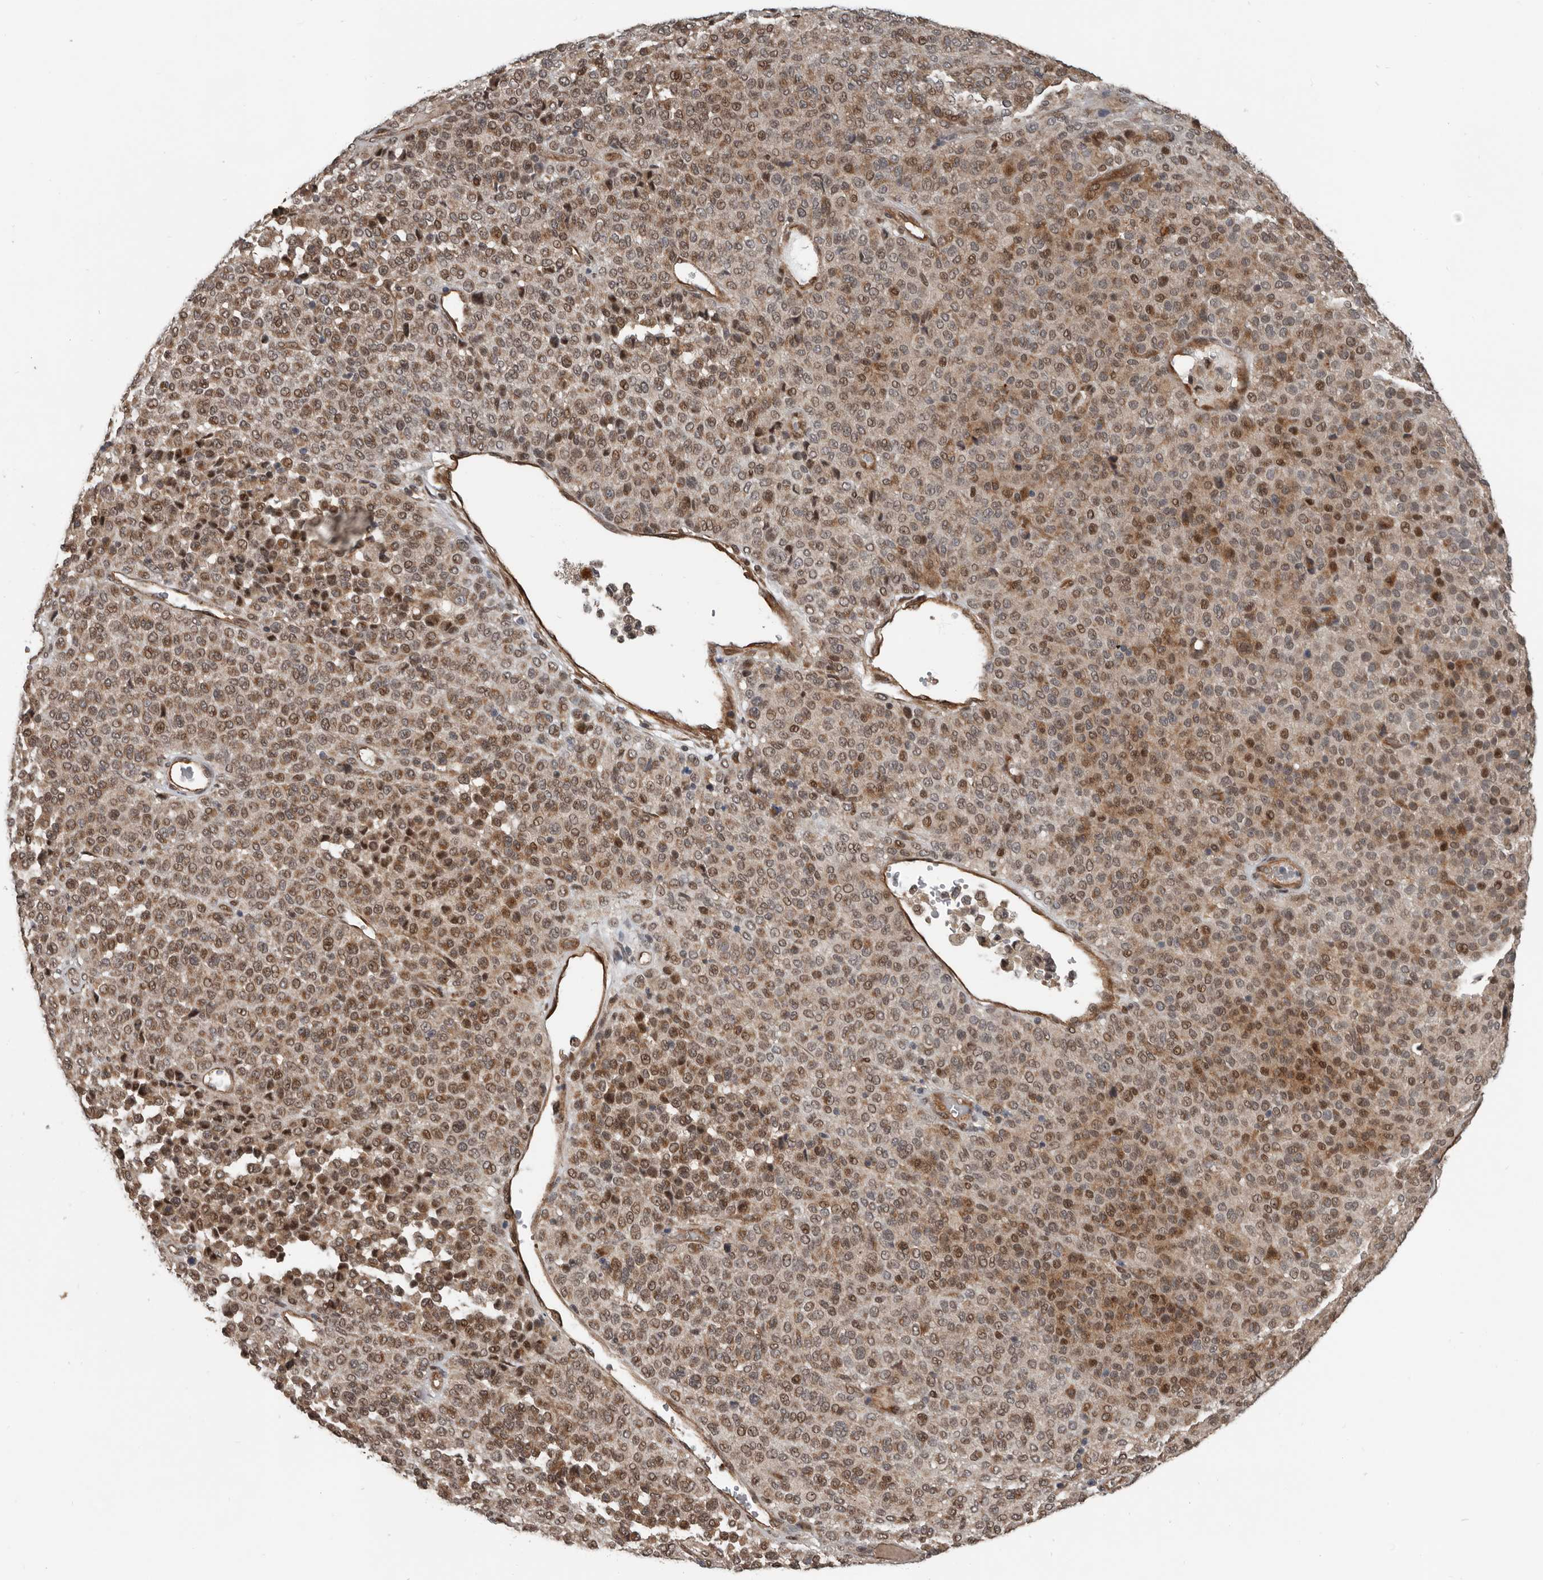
{"staining": {"intensity": "moderate", "quantity": ">75%", "location": "cytoplasmic/membranous,nuclear"}, "tissue": "melanoma", "cell_type": "Tumor cells", "image_type": "cancer", "snomed": [{"axis": "morphology", "description": "Malignant melanoma, Metastatic site"}, {"axis": "topography", "description": "Pancreas"}], "caption": "An immunohistochemistry (IHC) photomicrograph of neoplastic tissue is shown. Protein staining in brown labels moderate cytoplasmic/membranous and nuclear positivity in melanoma within tumor cells.", "gene": "YOD1", "patient": {"sex": "female", "age": 30}}